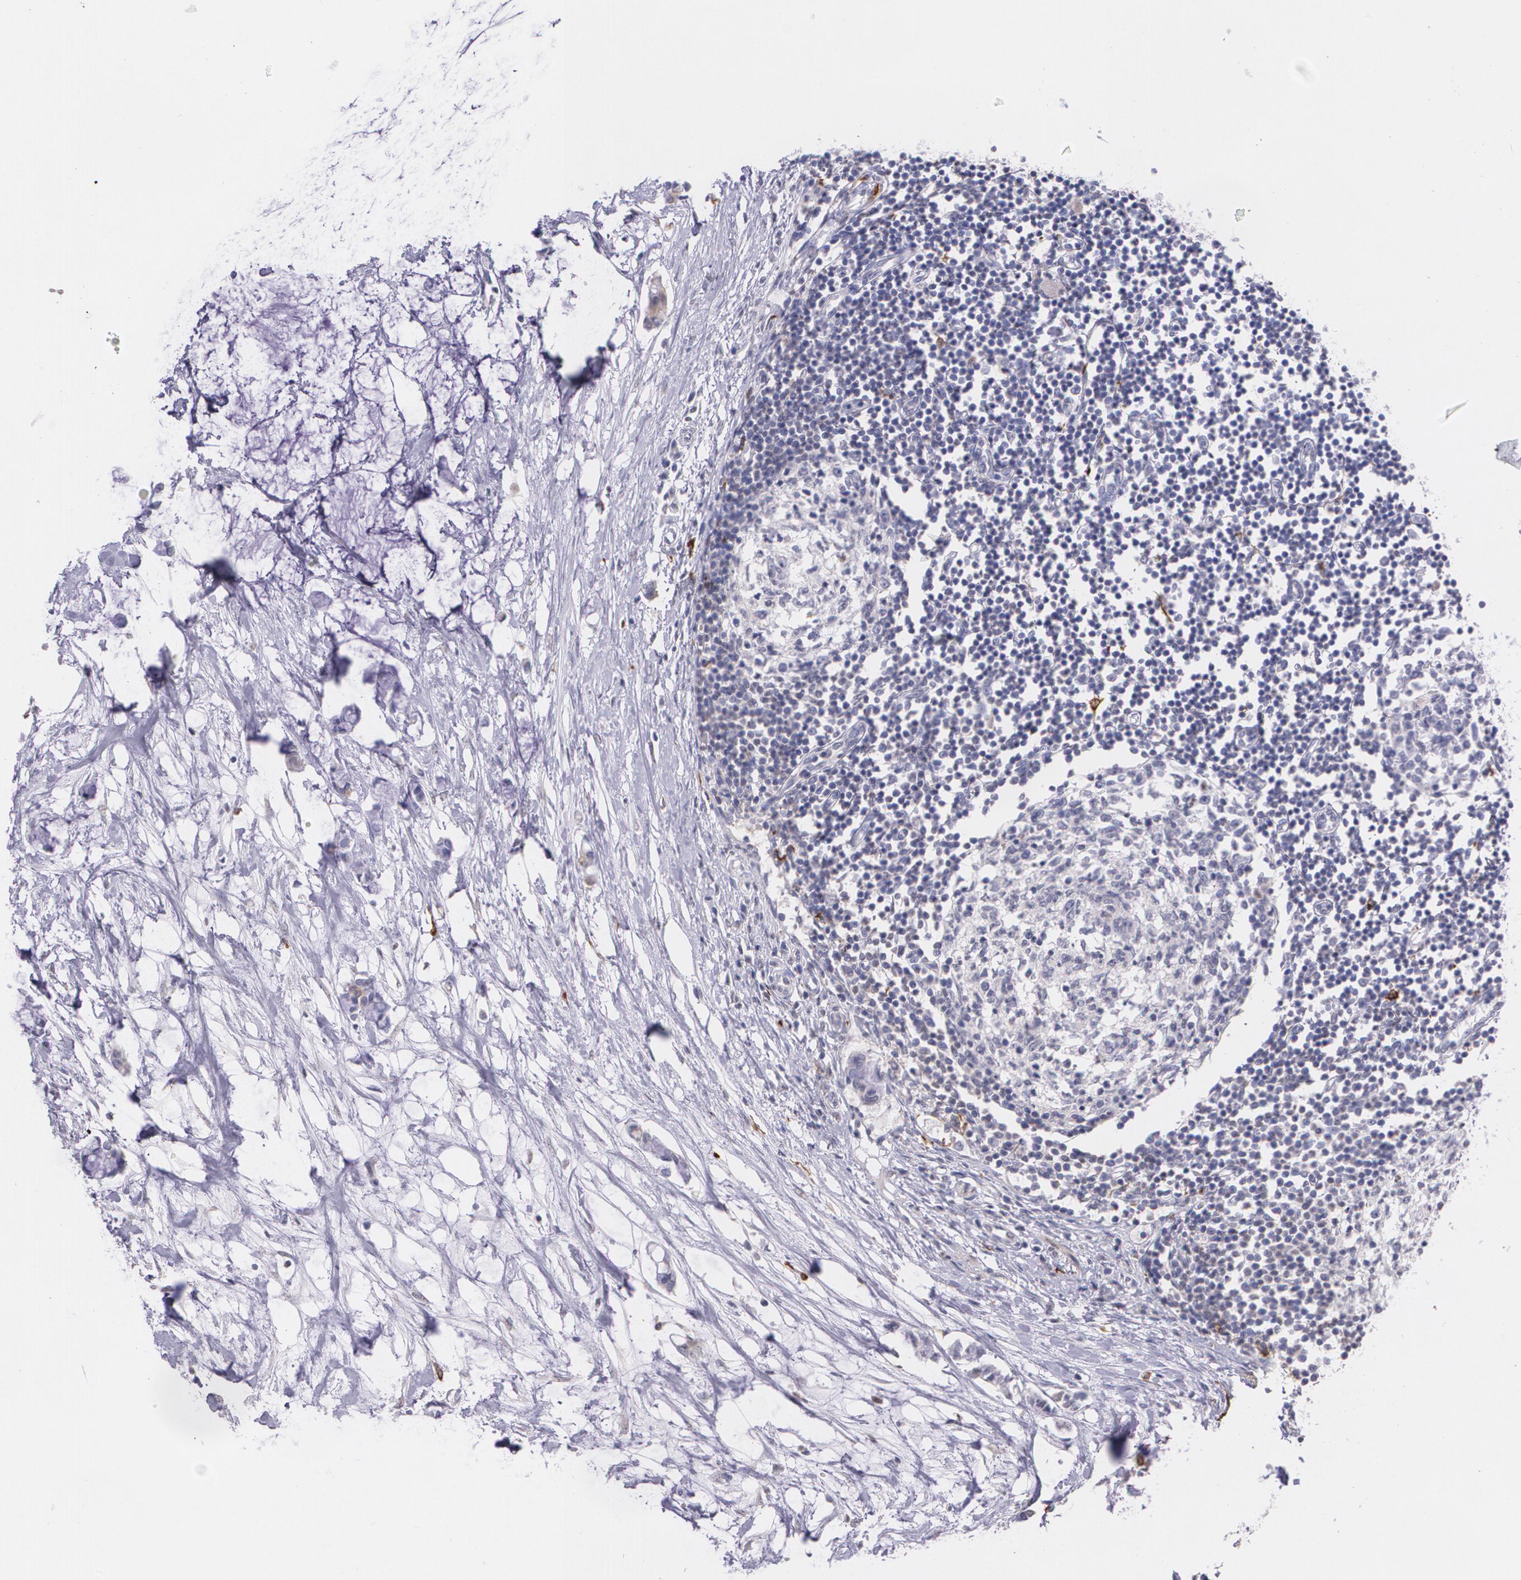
{"staining": {"intensity": "negative", "quantity": "none", "location": "none"}, "tissue": "colorectal cancer", "cell_type": "Tumor cells", "image_type": "cancer", "snomed": [{"axis": "morphology", "description": "Normal tissue, NOS"}, {"axis": "morphology", "description": "Adenocarcinoma, NOS"}, {"axis": "topography", "description": "Colon"}, {"axis": "topography", "description": "Peripheral nerve tissue"}], "caption": "Micrograph shows no significant protein expression in tumor cells of colorectal cancer (adenocarcinoma). (IHC, brightfield microscopy, high magnification).", "gene": "RTN1", "patient": {"sex": "male", "age": 14}}